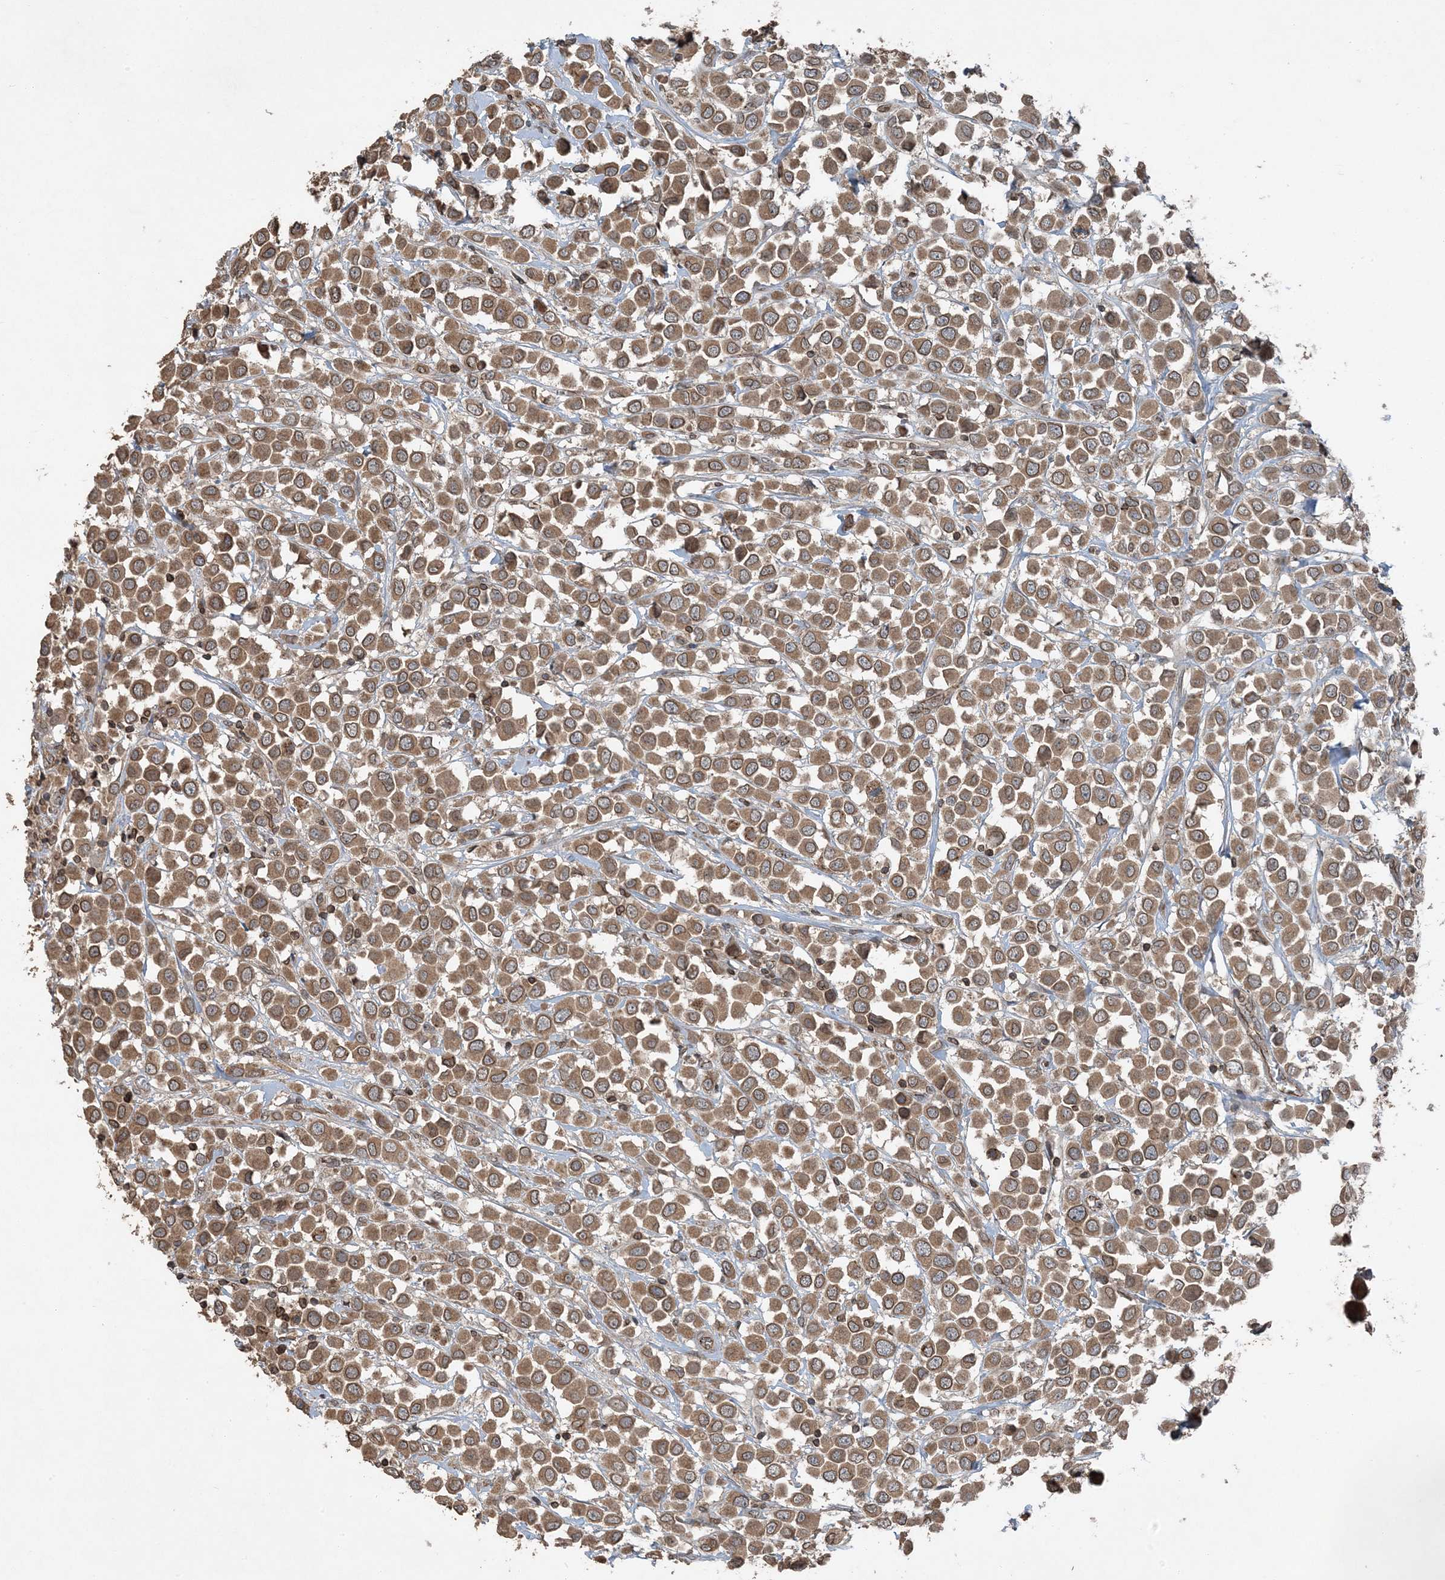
{"staining": {"intensity": "moderate", "quantity": ">75%", "location": "cytoplasmic/membranous,nuclear"}, "tissue": "breast cancer", "cell_type": "Tumor cells", "image_type": "cancer", "snomed": [{"axis": "morphology", "description": "Duct carcinoma"}, {"axis": "topography", "description": "Breast"}], "caption": "Human invasive ductal carcinoma (breast) stained with a brown dye shows moderate cytoplasmic/membranous and nuclear positive staining in about >75% of tumor cells.", "gene": "ZFAND2B", "patient": {"sex": "female", "age": 61}}